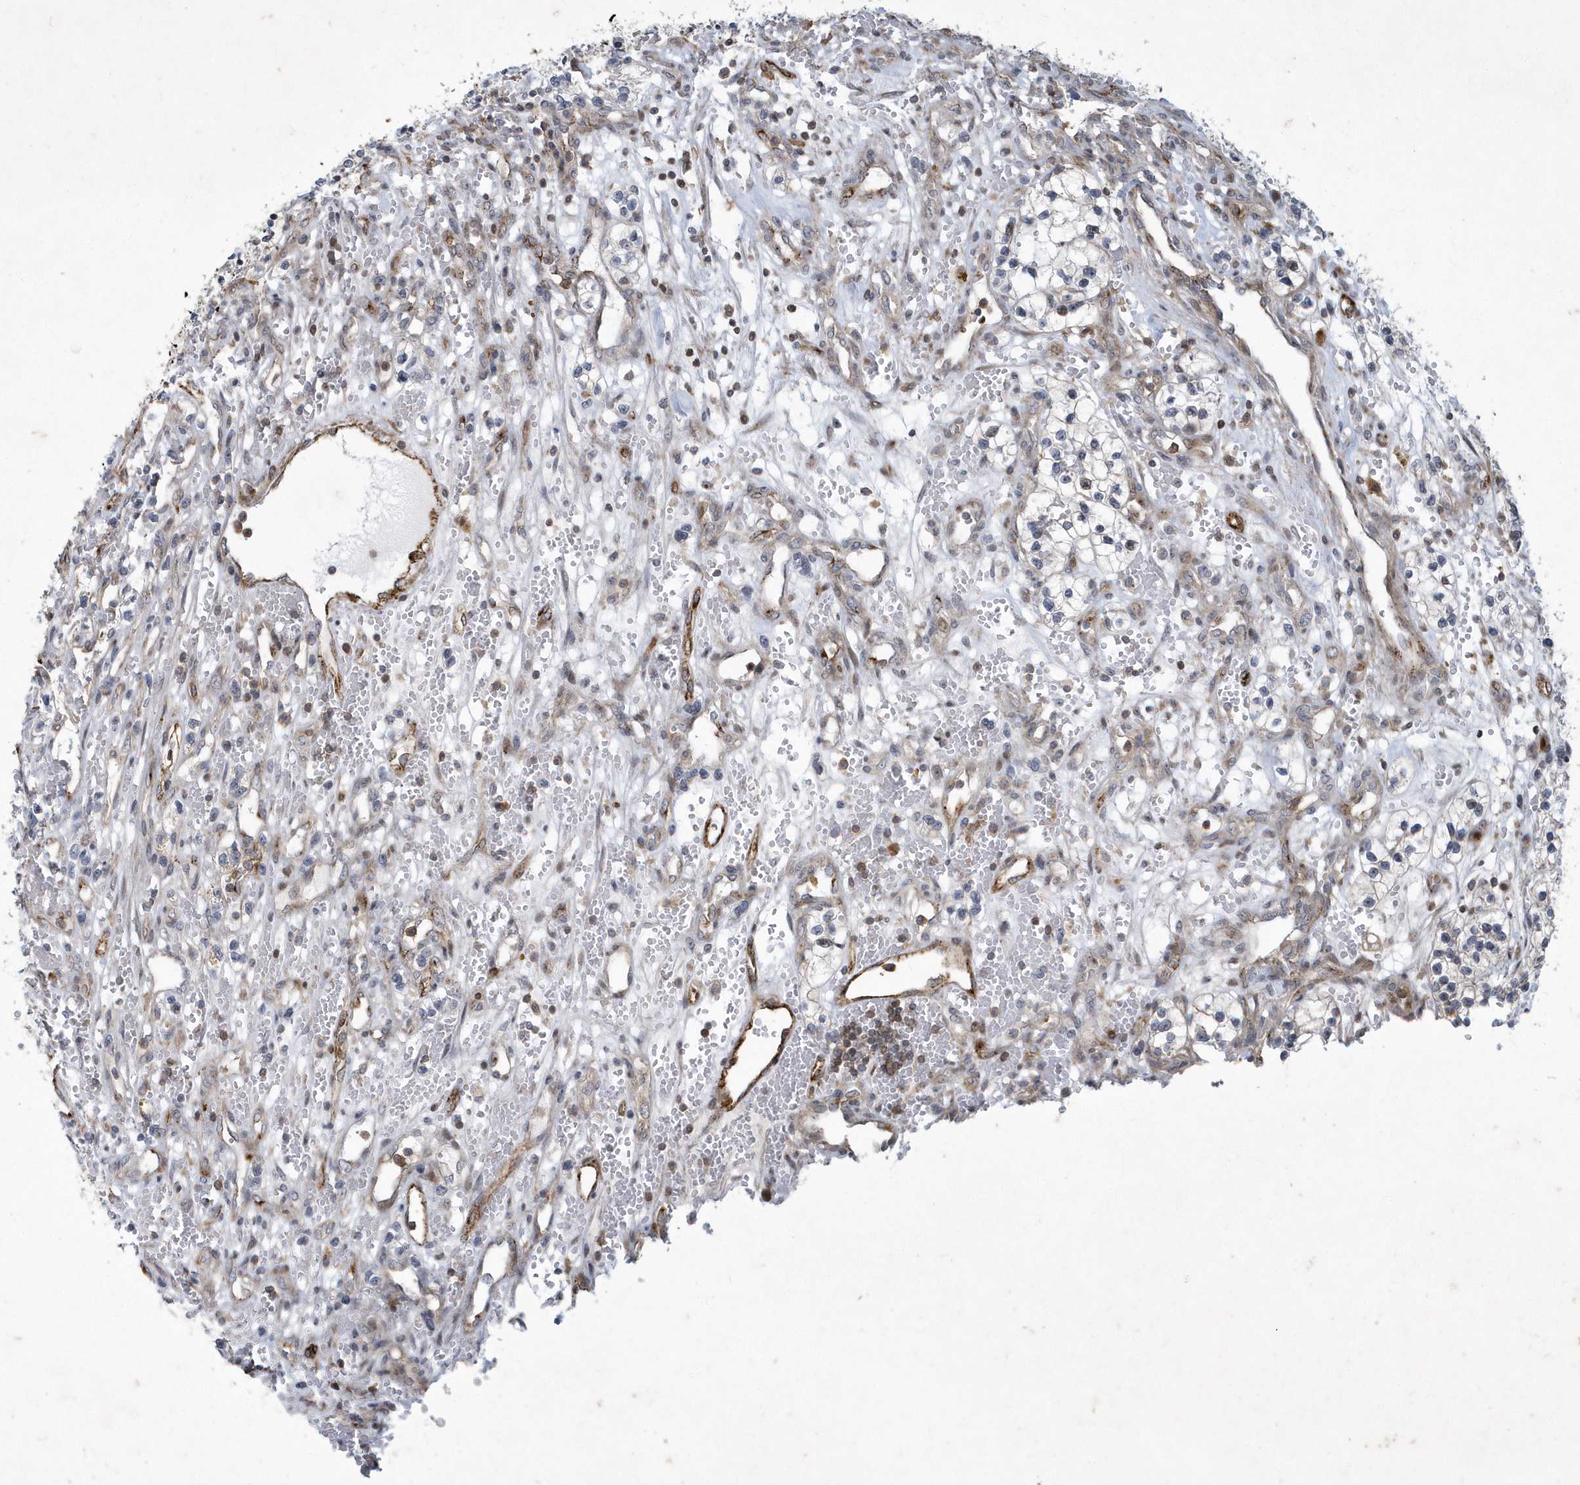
{"staining": {"intensity": "negative", "quantity": "none", "location": "none"}, "tissue": "renal cancer", "cell_type": "Tumor cells", "image_type": "cancer", "snomed": [{"axis": "morphology", "description": "Adenocarcinoma, NOS"}, {"axis": "topography", "description": "Kidney"}], "caption": "A high-resolution histopathology image shows immunohistochemistry staining of renal cancer, which displays no significant expression in tumor cells. The staining was performed using DAB to visualize the protein expression in brown, while the nuclei were stained in blue with hematoxylin (Magnification: 20x).", "gene": "N4BP2", "patient": {"sex": "female", "age": 57}}